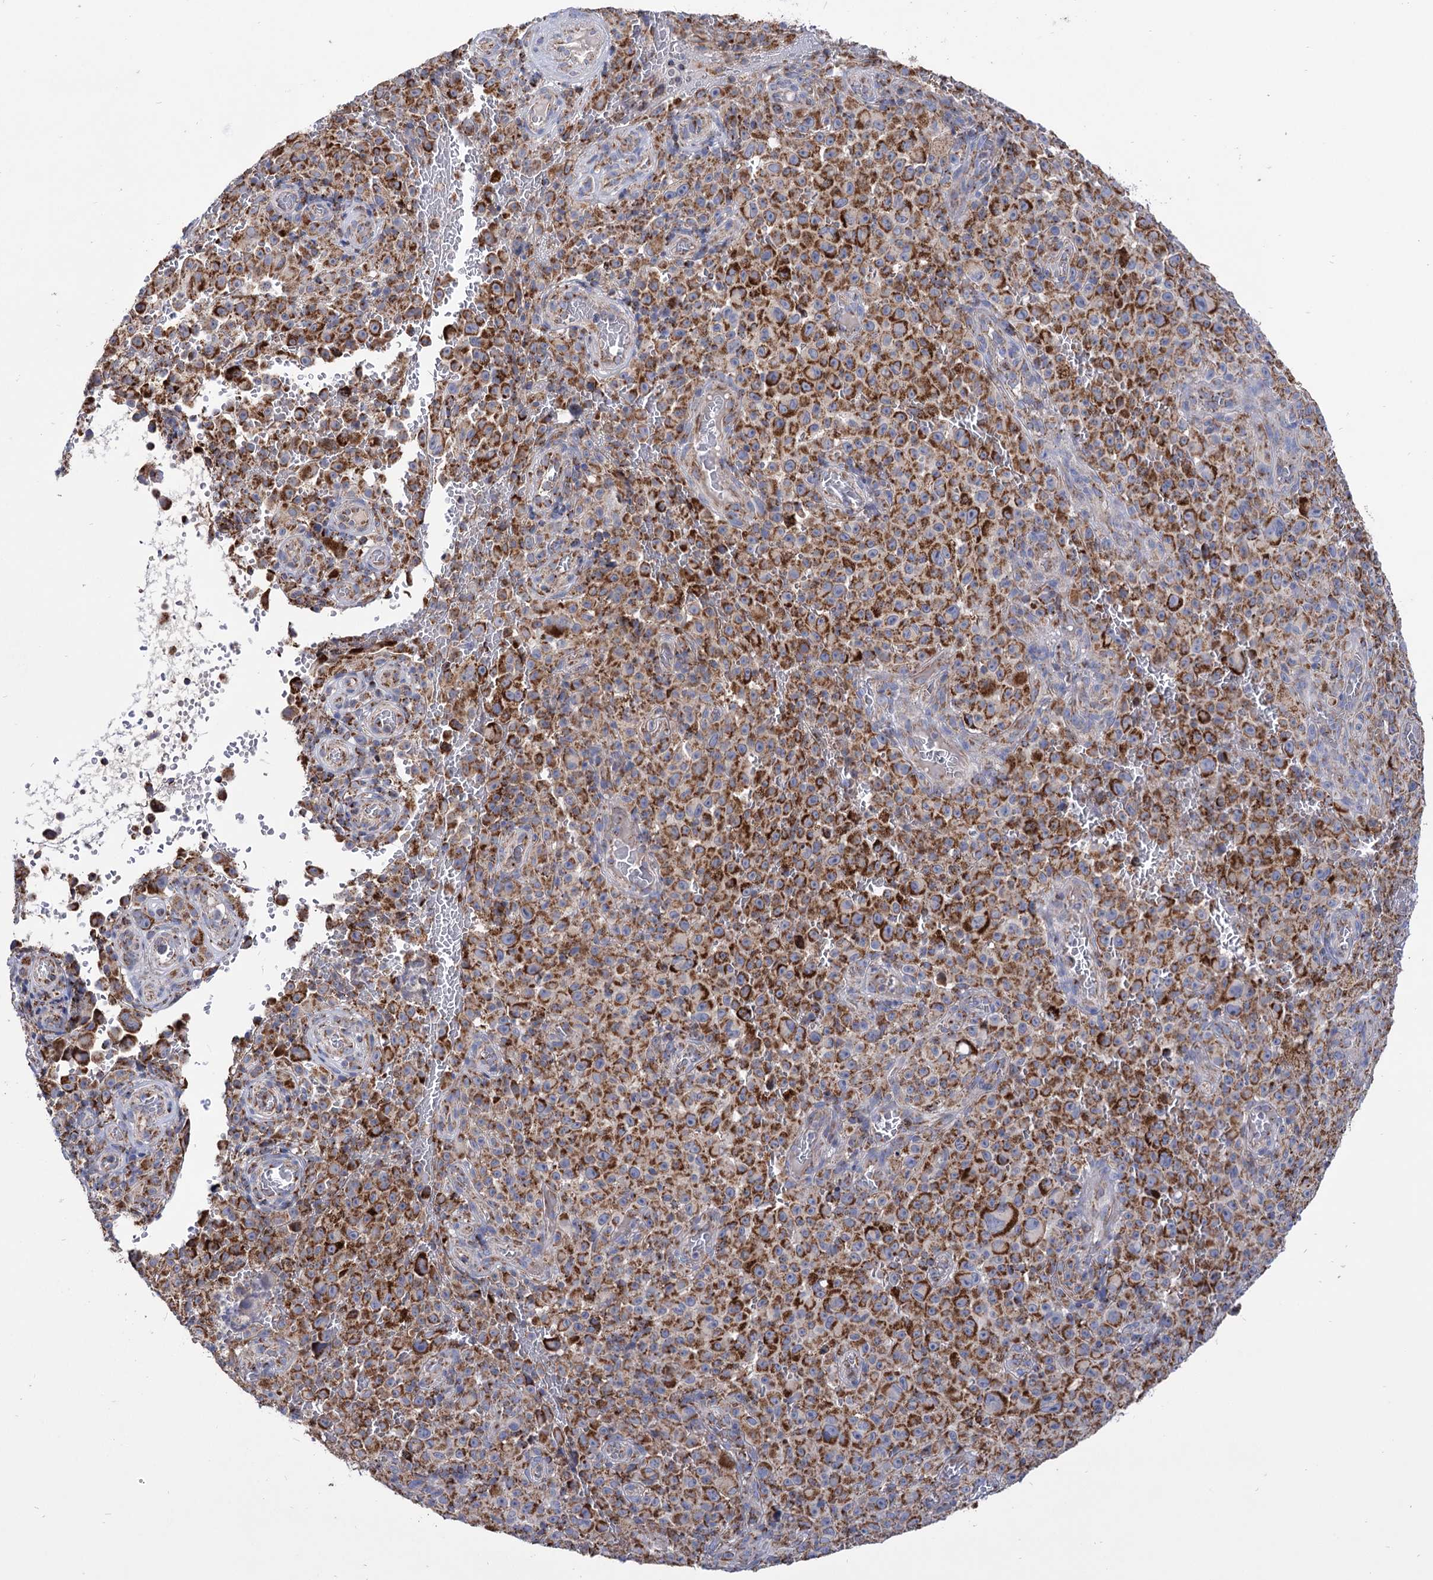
{"staining": {"intensity": "strong", "quantity": ">75%", "location": "cytoplasmic/membranous"}, "tissue": "melanoma", "cell_type": "Tumor cells", "image_type": "cancer", "snomed": [{"axis": "morphology", "description": "Malignant melanoma, NOS"}, {"axis": "topography", "description": "Skin"}], "caption": "This histopathology image demonstrates immunohistochemistry staining of malignant melanoma, with high strong cytoplasmic/membranous expression in about >75% of tumor cells.", "gene": "ABHD10", "patient": {"sex": "female", "age": 82}}